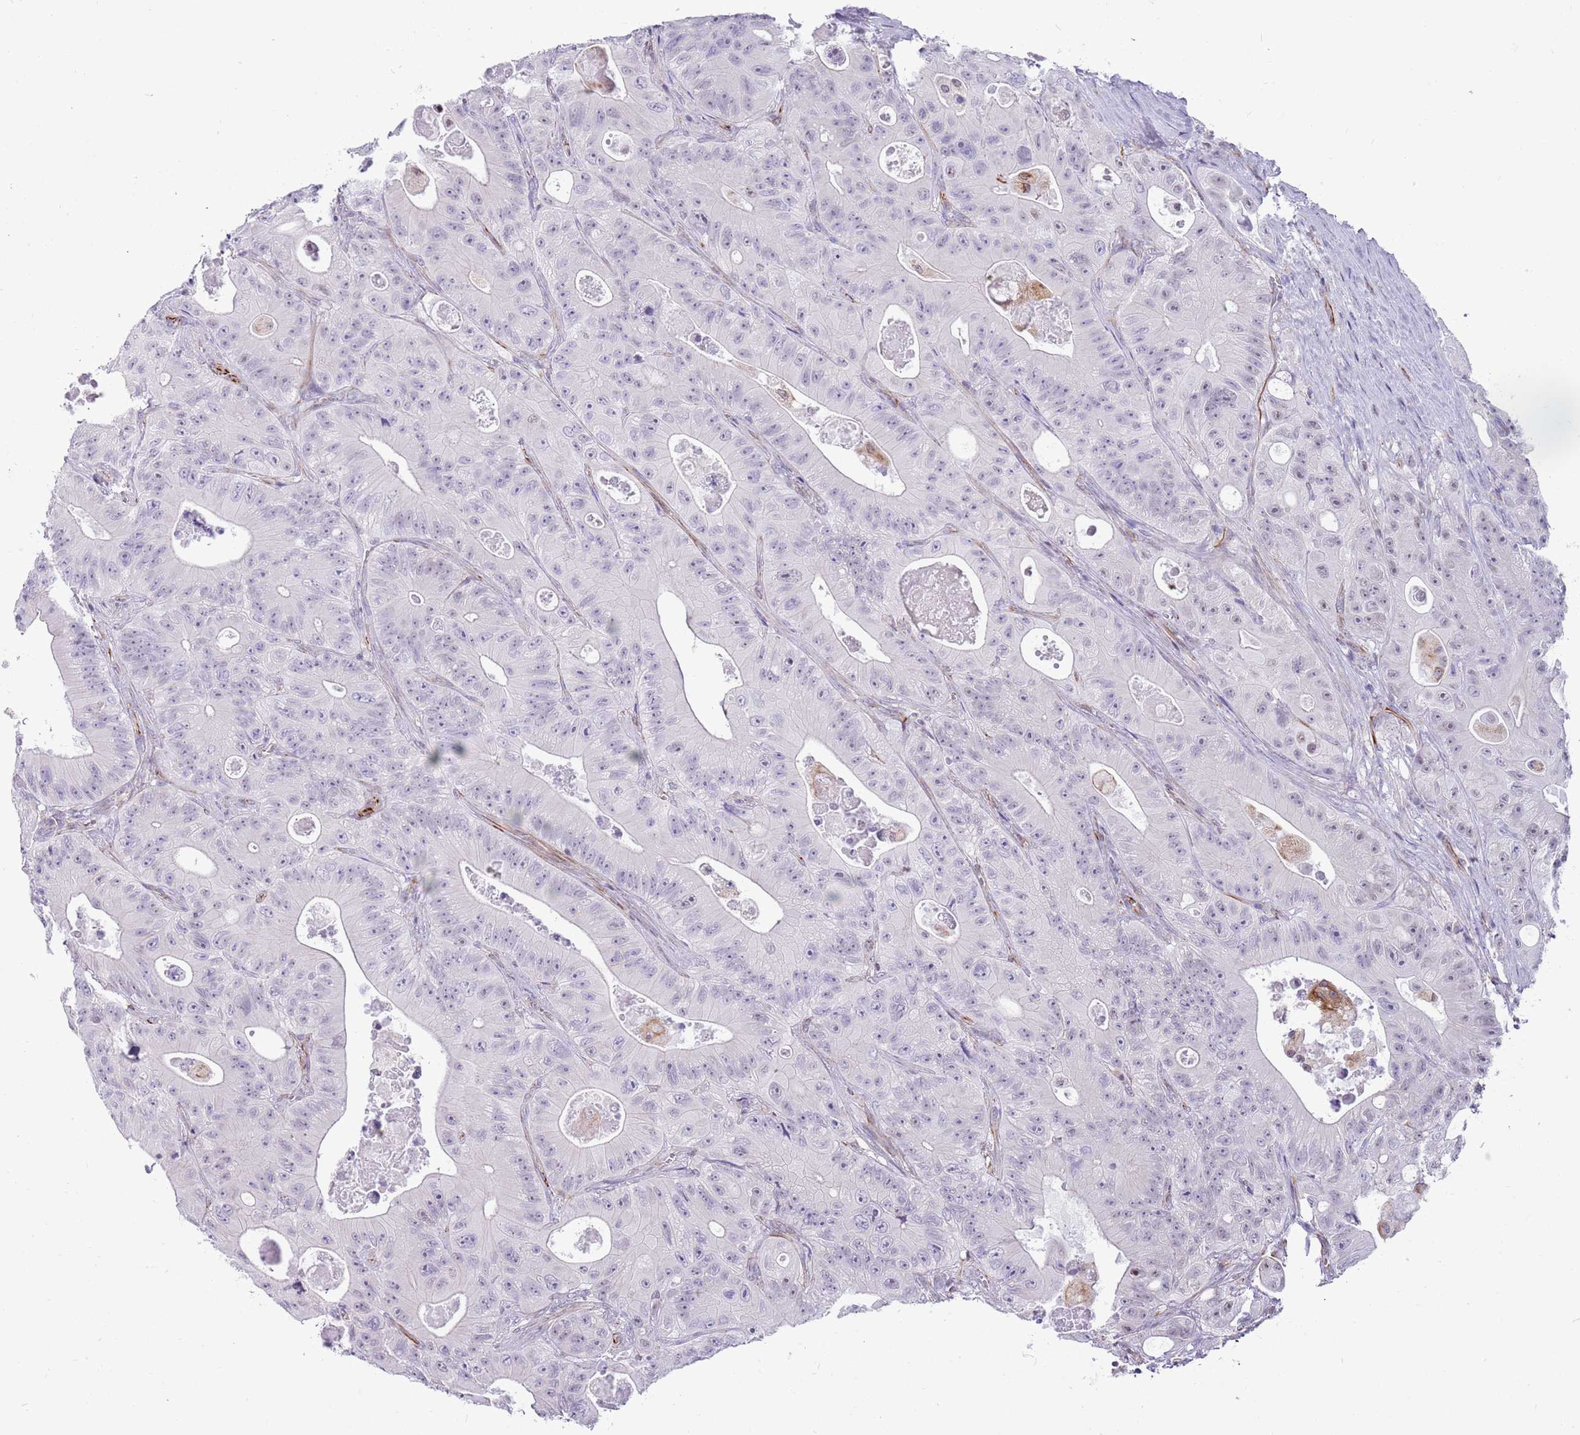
{"staining": {"intensity": "negative", "quantity": "none", "location": "none"}, "tissue": "colorectal cancer", "cell_type": "Tumor cells", "image_type": "cancer", "snomed": [{"axis": "morphology", "description": "Adenocarcinoma, NOS"}, {"axis": "topography", "description": "Colon"}], "caption": "IHC image of human adenocarcinoma (colorectal) stained for a protein (brown), which shows no positivity in tumor cells. (DAB (3,3'-diaminobenzidine) IHC visualized using brightfield microscopy, high magnification).", "gene": "NBPF3", "patient": {"sex": "female", "age": 46}}